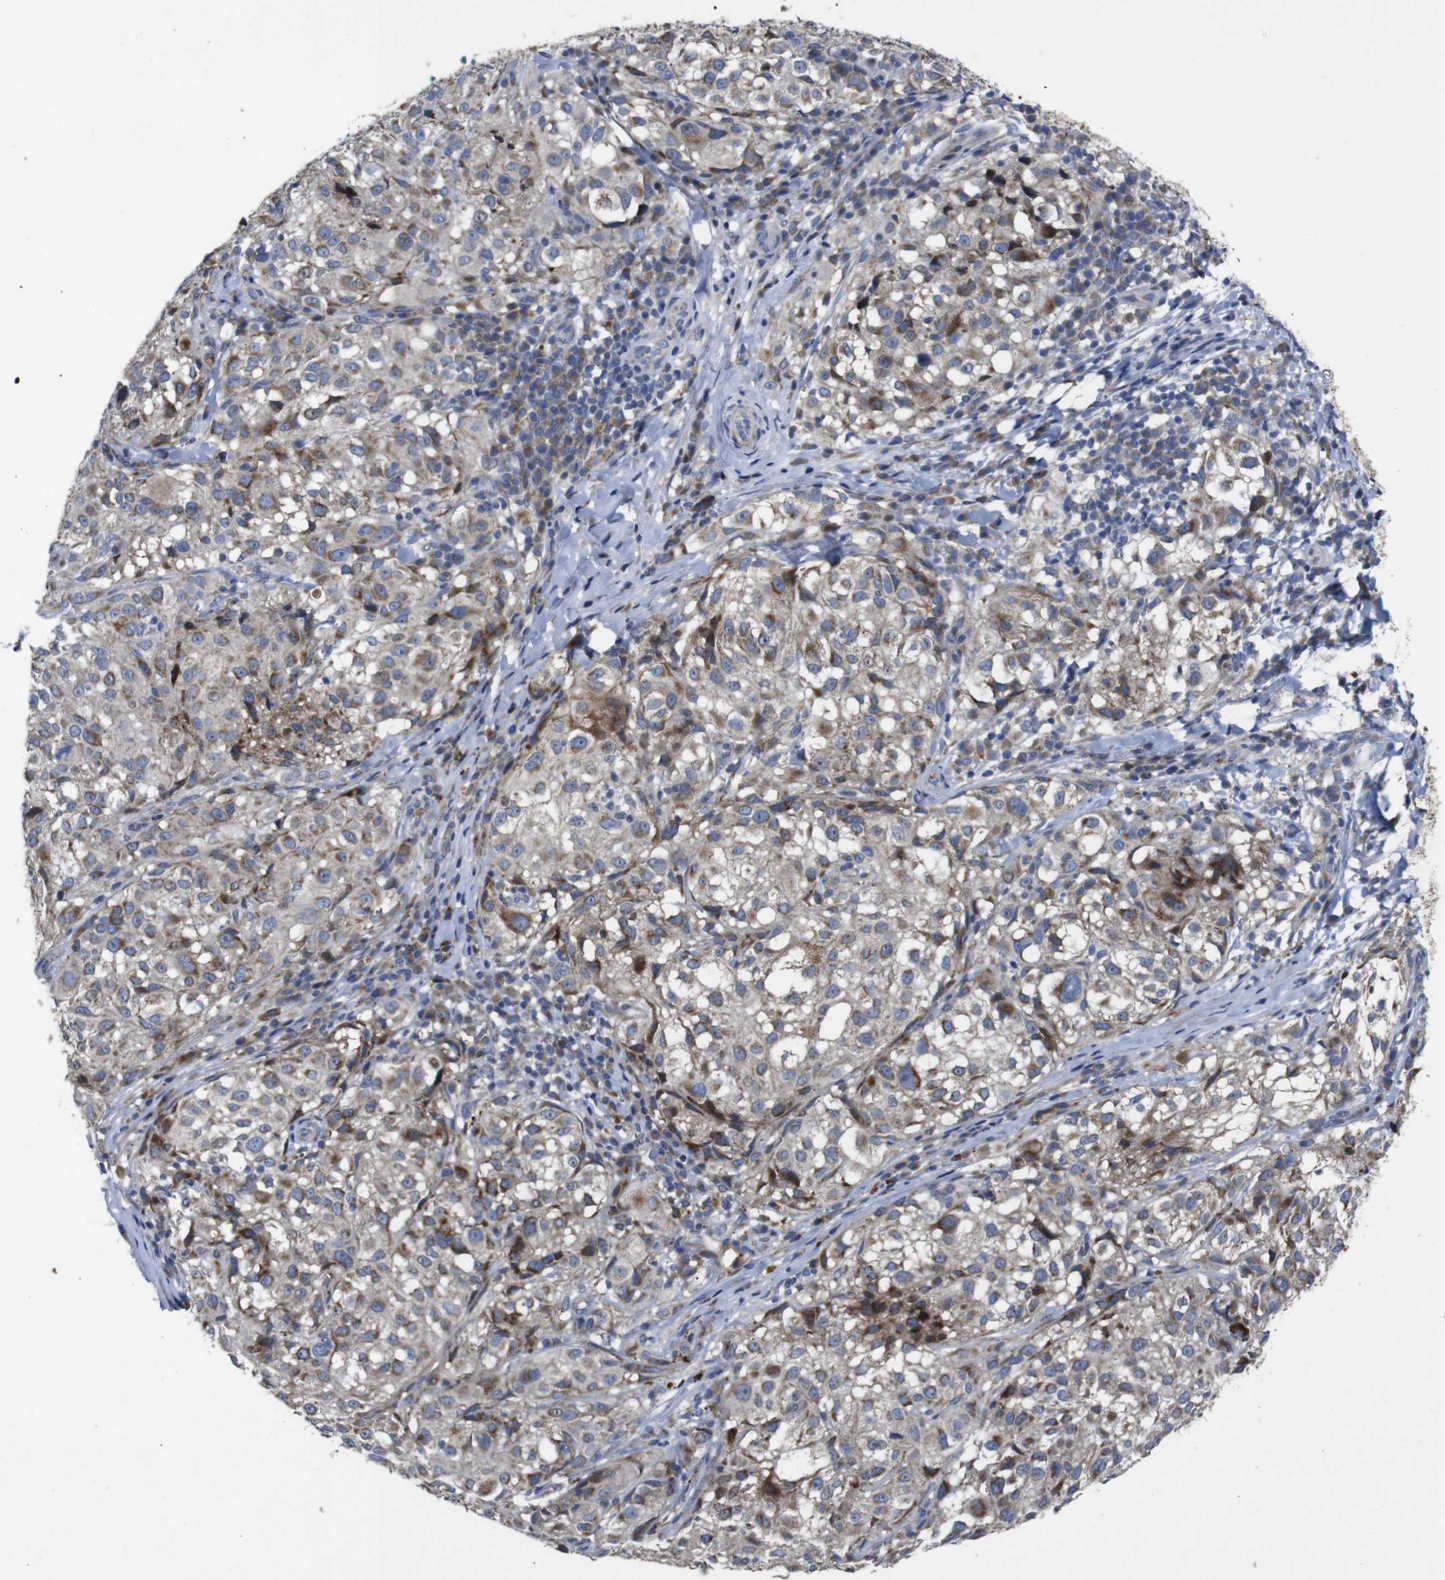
{"staining": {"intensity": "moderate", "quantity": "25%-75%", "location": "cytoplasmic/membranous"}, "tissue": "melanoma", "cell_type": "Tumor cells", "image_type": "cancer", "snomed": [{"axis": "morphology", "description": "Necrosis, NOS"}, {"axis": "morphology", "description": "Malignant melanoma, NOS"}, {"axis": "topography", "description": "Skin"}], "caption": "Malignant melanoma tissue displays moderate cytoplasmic/membranous positivity in about 25%-75% of tumor cells, visualized by immunohistochemistry. (brown staining indicates protein expression, while blue staining denotes nuclei).", "gene": "CHST10", "patient": {"sex": "female", "age": 87}}